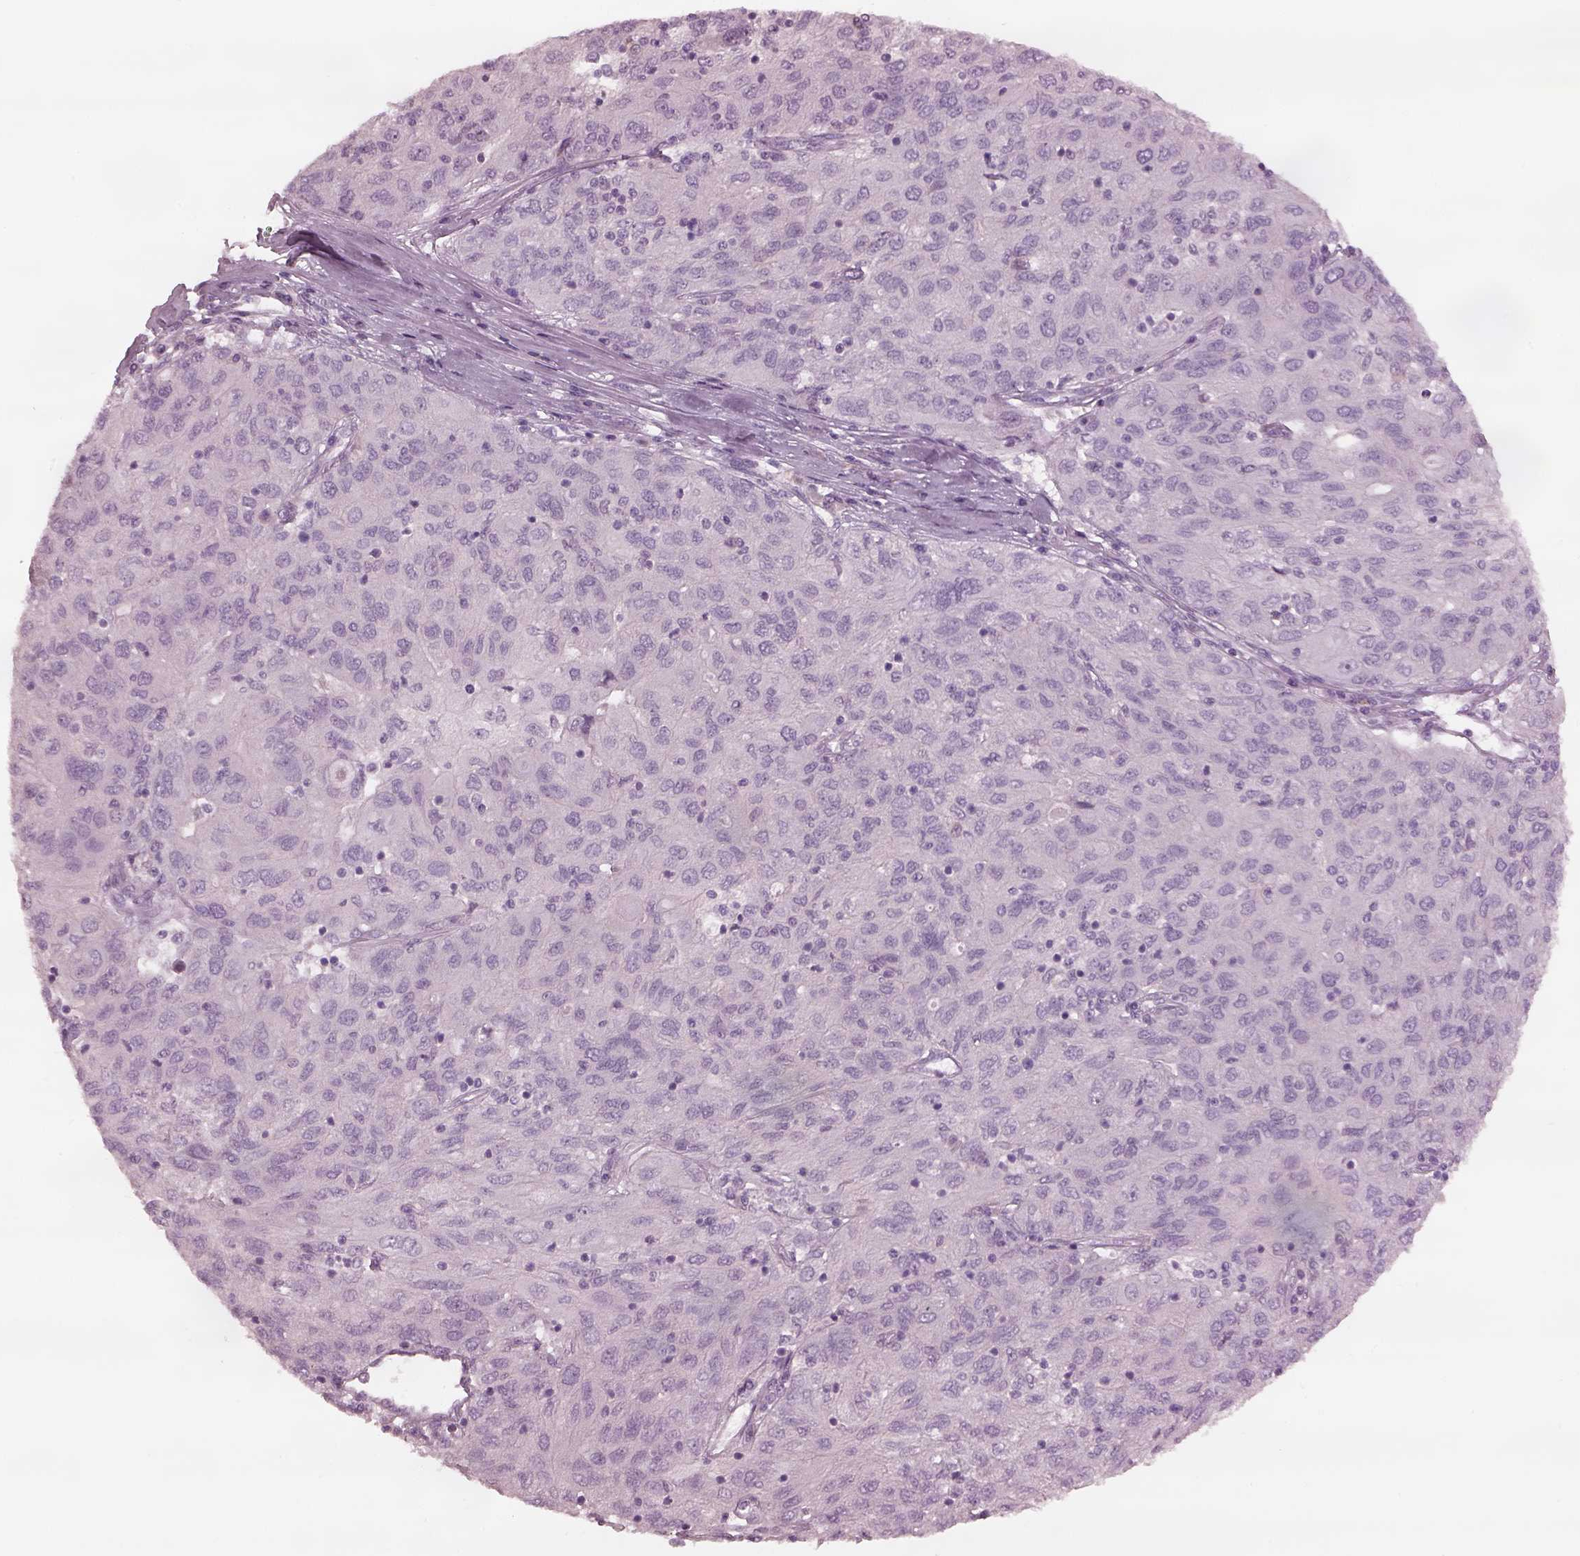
{"staining": {"intensity": "negative", "quantity": "none", "location": "none"}, "tissue": "ovarian cancer", "cell_type": "Tumor cells", "image_type": "cancer", "snomed": [{"axis": "morphology", "description": "Carcinoma, endometroid"}, {"axis": "topography", "description": "Ovary"}], "caption": "Immunohistochemistry (IHC) histopathology image of neoplastic tissue: ovarian cancer stained with DAB (3,3'-diaminobenzidine) displays no significant protein positivity in tumor cells. Nuclei are stained in blue.", "gene": "MIA", "patient": {"sex": "female", "age": 50}}